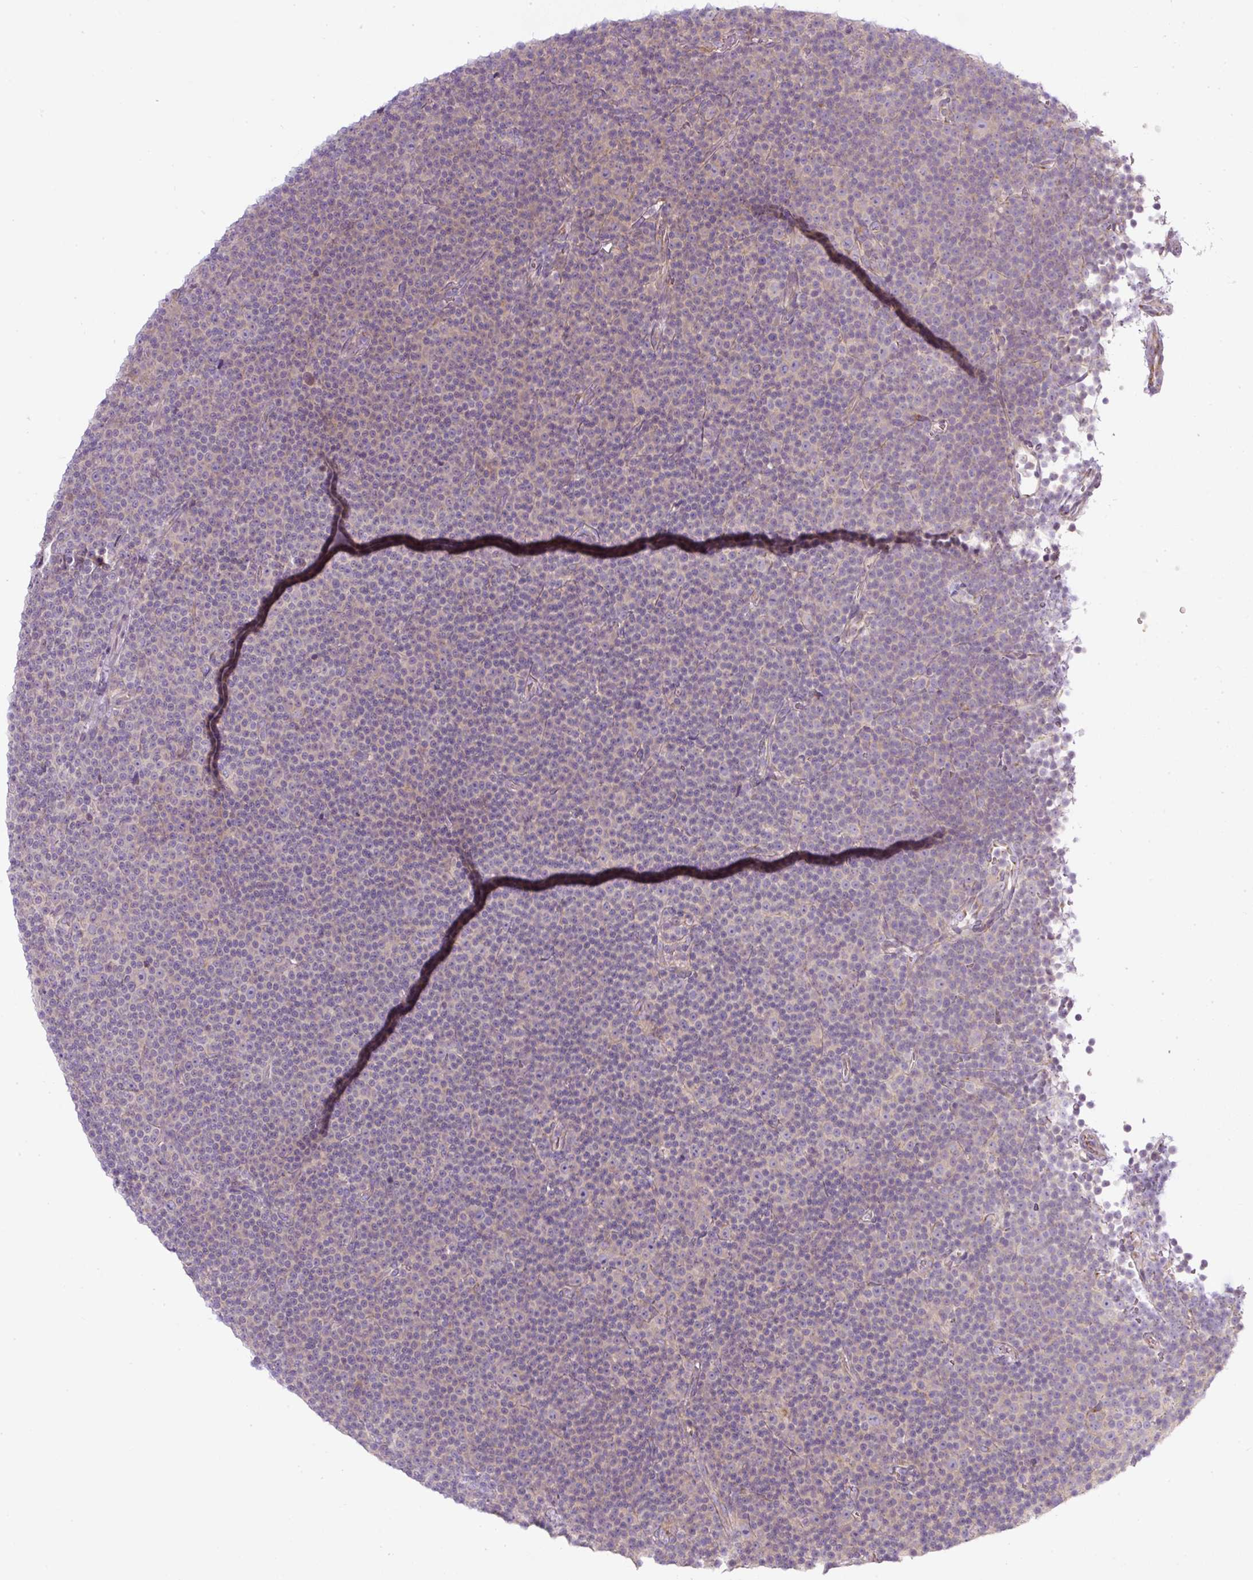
{"staining": {"intensity": "negative", "quantity": "none", "location": "none"}, "tissue": "lymphoma", "cell_type": "Tumor cells", "image_type": "cancer", "snomed": [{"axis": "morphology", "description": "Malignant lymphoma, non-Hodgkin's type, Low grade"}, {"axis": "topography", "description": "Lymph node"}], "caption": "Lymphoma stained for a protein using IHC displays no staining tumor cells.", "gene": "MLX", "patient": {"sex": "female", "age": 67}}